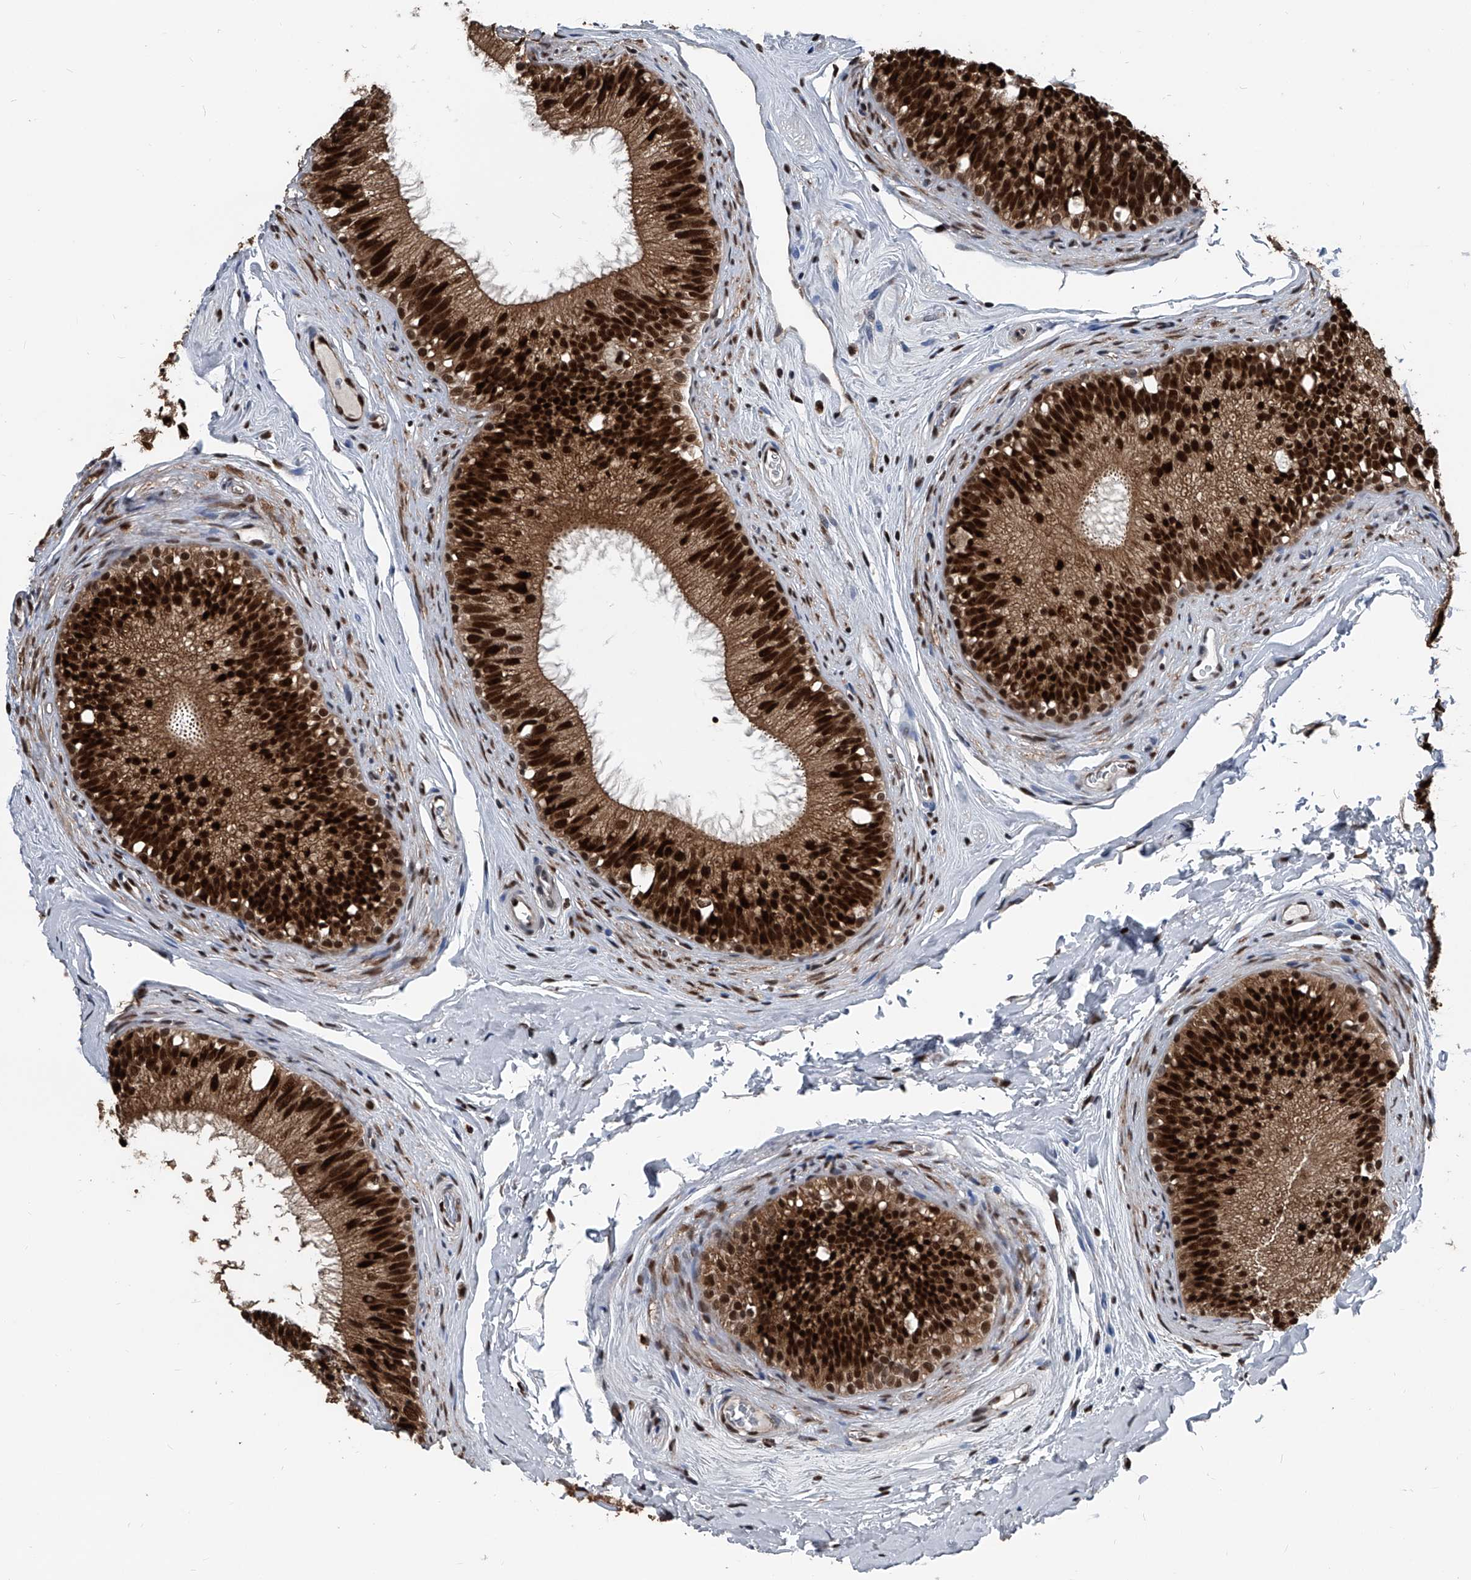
{"staining": {"intensity": "strong", "quantity": ">75%", "location": "cytoplasmic/membranous,nuclear"}, "tissue": "epididymis", "cell_type": "Glandular cells", "image_type": "normal", "snomed": [{"axis": "morphology", "description": "Normal tissue, NOS"}, {"axis": "topography", "description": "Epididymis"}], "caption": "A micrograph of human epididymis stained for a protein displays strong cytoplasmic/membranous,nuclear brown staining in glandular cells.", "gene": "FKBP5", "patient": {"sex": "male", "age": 29}}